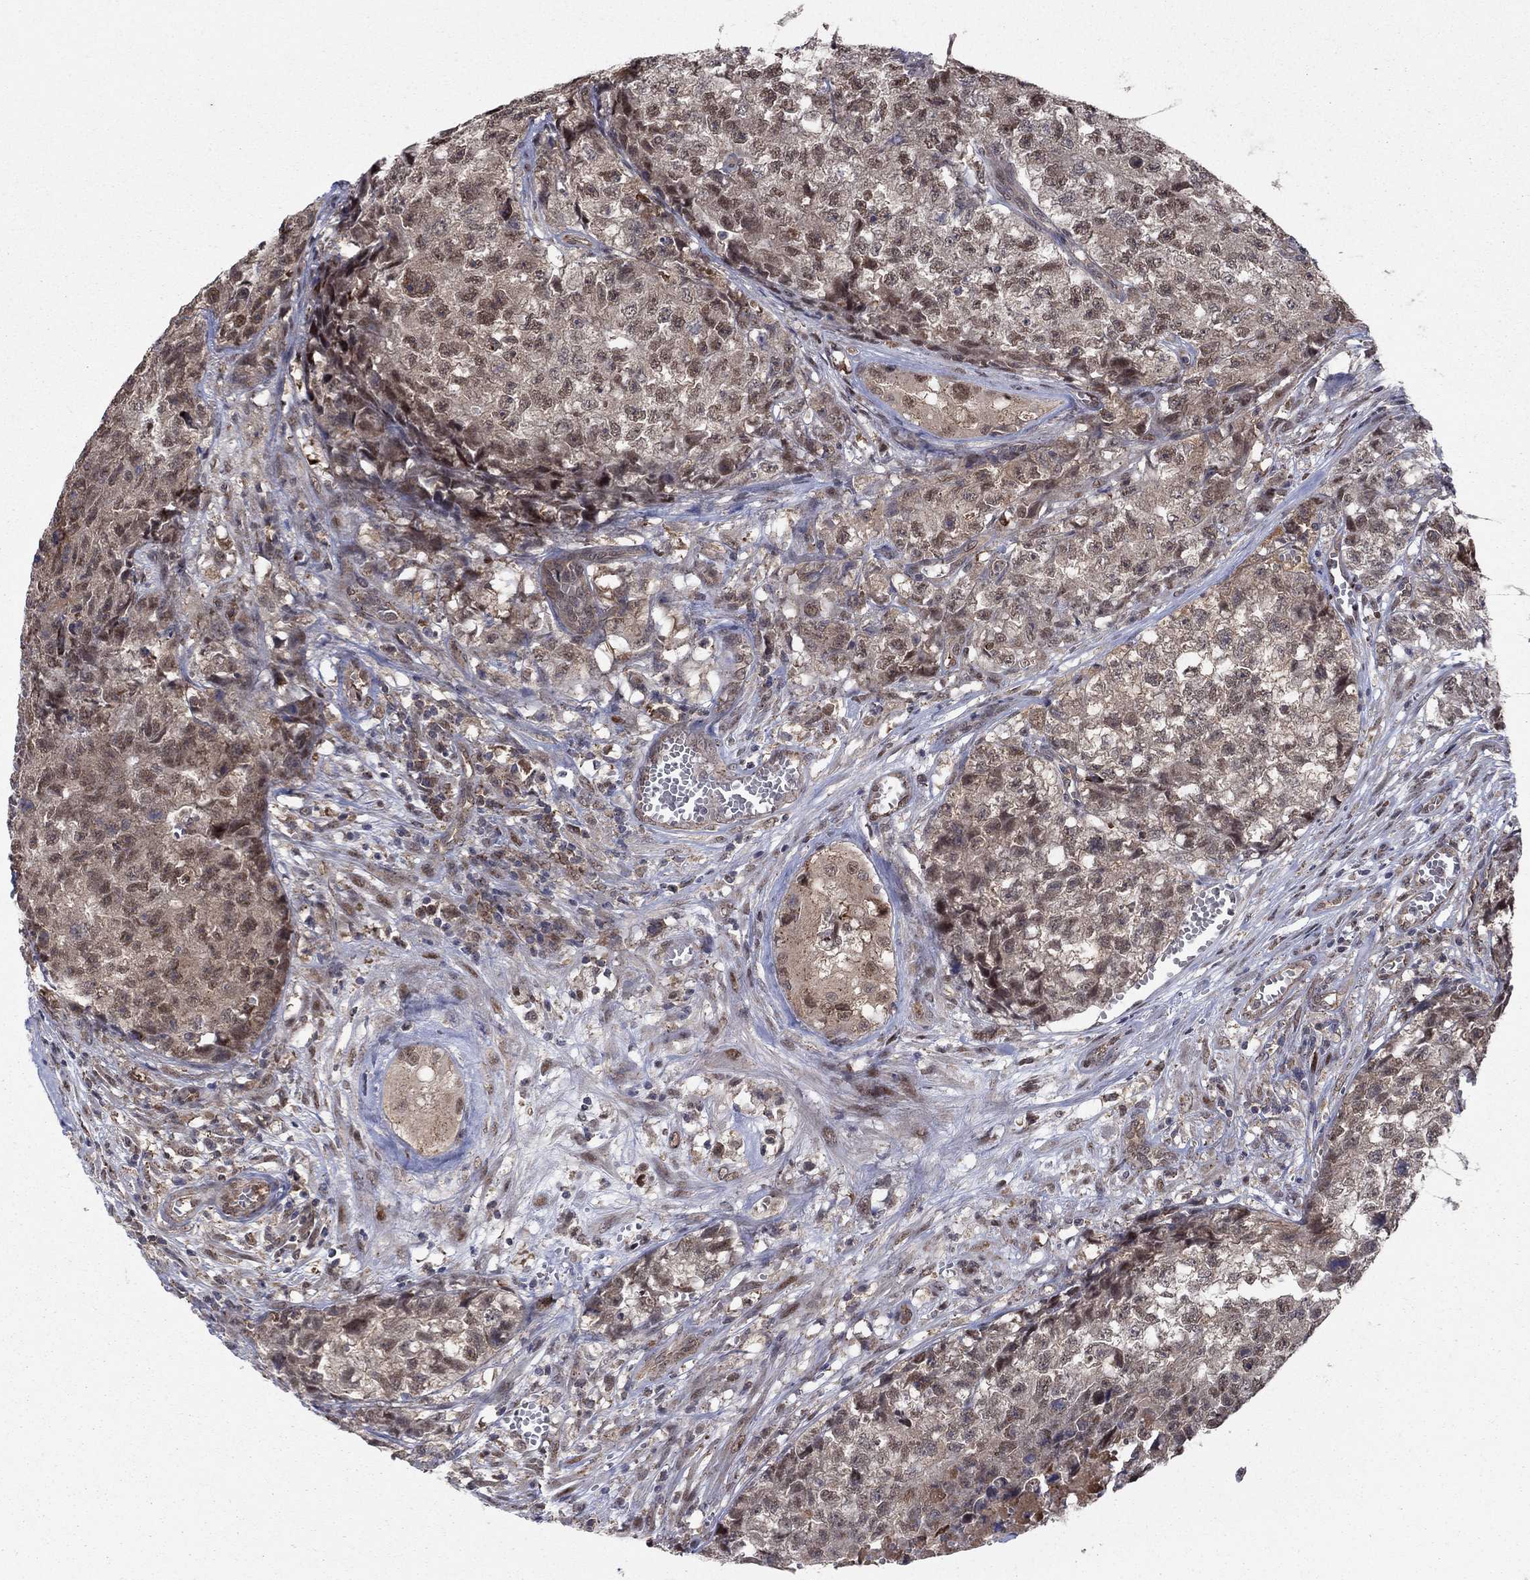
{"staining": {"intensity": "weak", "quantity": "25%-75%", "location": "cytoplasmic/membranous,nuclear"}, "tissue": "testis cancer", "cell_type": "Tumor cells", "image_type": "cancer", "snomed": [{"axis": "morphology", "description": "Seminoma, NOS"}, {"axis": "morphology", "description": "Carcinoma, Embryonal, NOS"}, {"axis": "topography", "description": "Testis"}], "caption": "Weak cytoplasmic/membranous and nuclear expression for a protein is appreciated in about 25%-75% of tumor cells of testis cancer (seminoma) using IHC.", "gene": "PSMC1", "patient": {"sex": "male", "age": 22}}